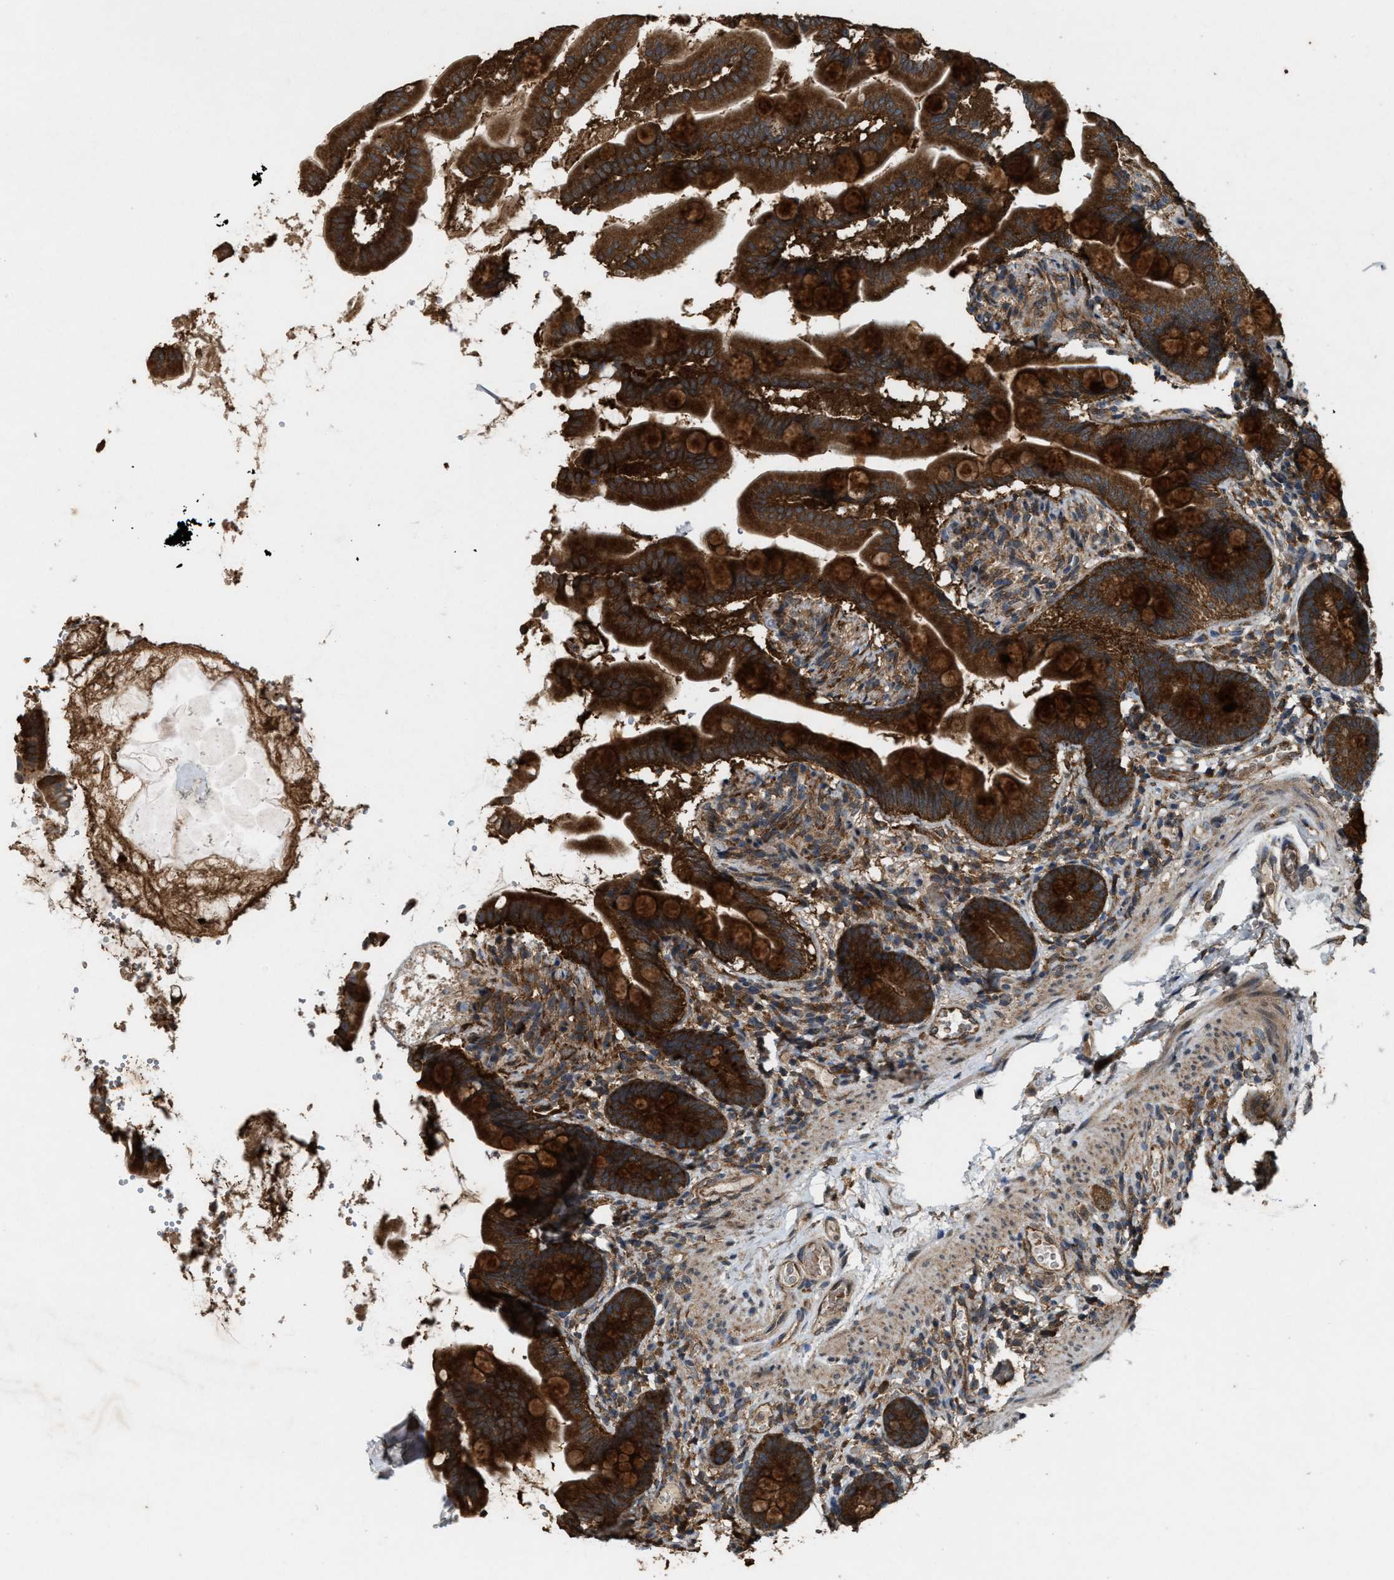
{"staining": {"intensity": "strong", "quantity": ">75%", "location": "cytoplasmic/membranous"}, "tissue": "small intestine", "cell_type": "Glandular cells", "image_type": "normal", "snomed": [{"axis": "morphology", "description": "Normal tissue, NOS"}, {"axis": "topography", "description": "Small intestine"}], "caption": "Benign small intestine displays strong cytoplasmic/membranous staining in about >75% of glandular cells.", "gene": "ARHGEF5", "patient": {"sex": "female", "age": 56}}